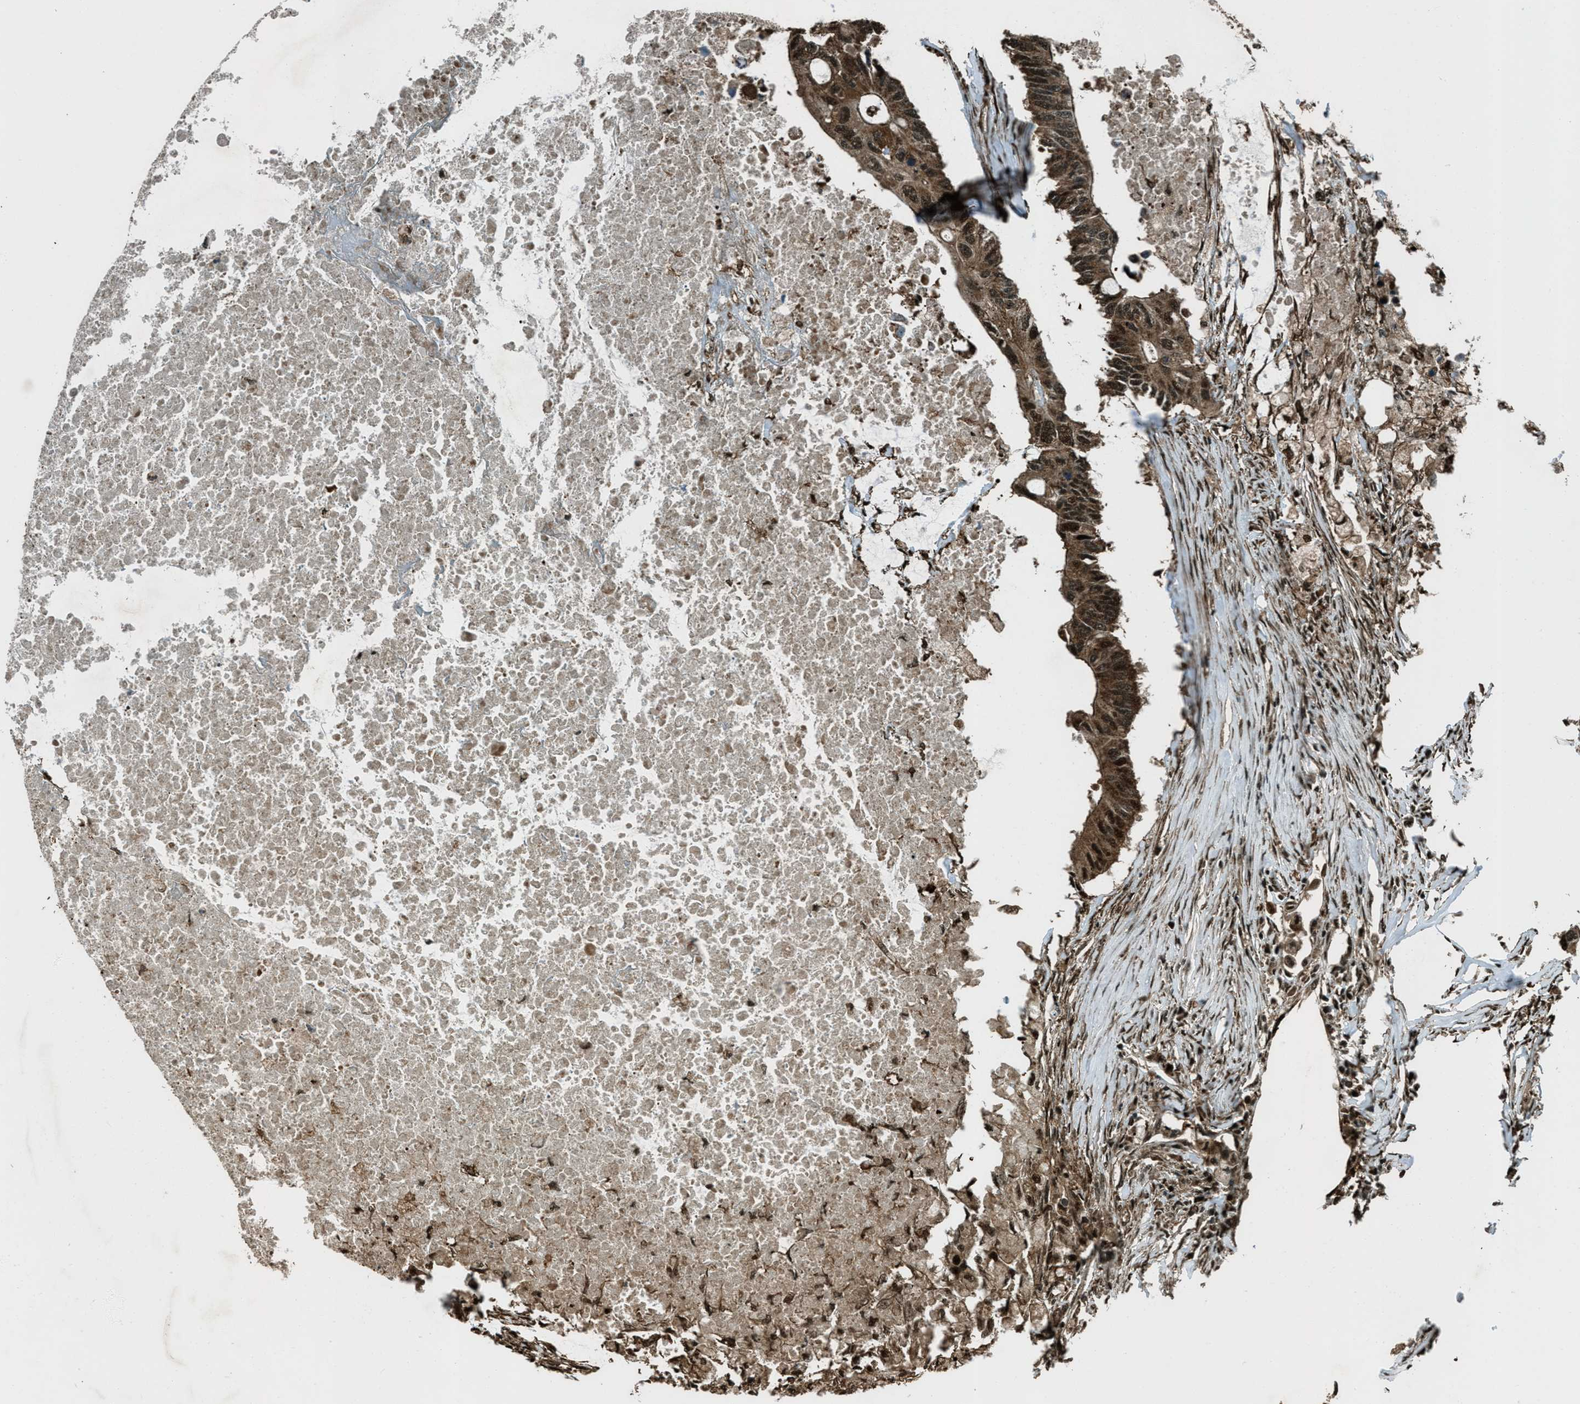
{"staining": {"intensity": "strong", "quantity": ">75%", "location": "cytoplasmic/membranous,nuclear"}, "tissue": "colorectal cancer", "cell_type": "Tumor cells", "image_type": "cancer", "snomed": [{"axis": "morphology", "description": "Adenocarcinoma, NOS"}, {"axis": "topography", "description": "Colon"}], "caption": "Colorectal adenocarcinoma stained with immunohistochemistry (IHC) reveals strong cytoplasmic/membranous and nuclear staining in approximately >75% of tumor cells. Using DAB (3,3'-diaminobenzidine) (brown) and hematoxylin (blue) stains, captured at high magnification using brightfield microscopy.", "gene": "TARDBP", "patient": {"sex": "male", "age": 71}}